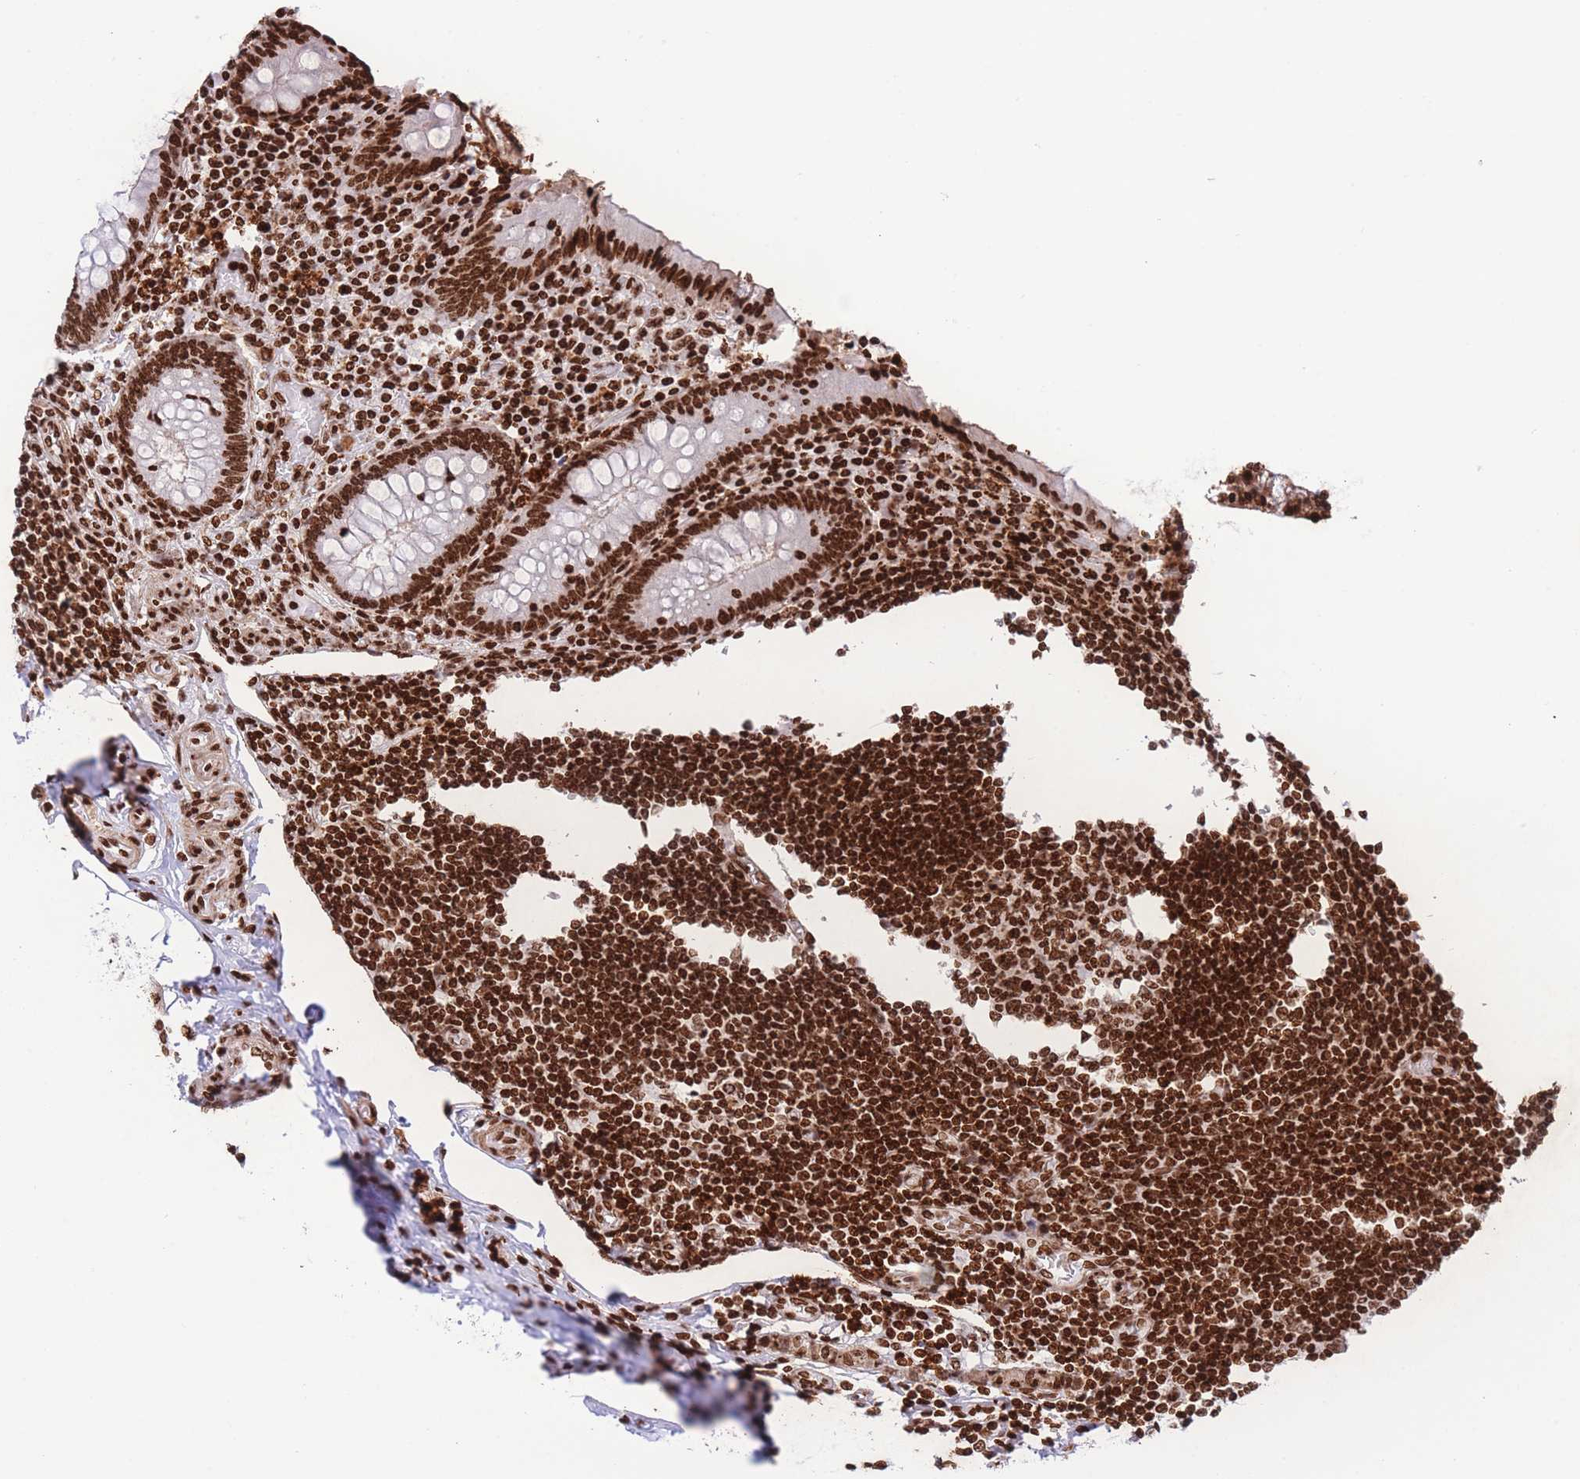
{"staining": {"intensity": "strong", "quantity": ">75%", "location": "nuclear"}, "tissue": "appendix", "cell_type": "Glandular cells", "image_type": "normal", "snomed": [{"axis": "morphology", "description": "Normal tissue, NOS"}, {"axis": "topography", "description": "Appendix"}], "caption": "Immunohistochemical staining of normal appendix shows high levels of strong nuclear staining in approximately >75% of glandular cells.", "gene": "H2BC10", "patient": {"sex": "female", "age": 17}}